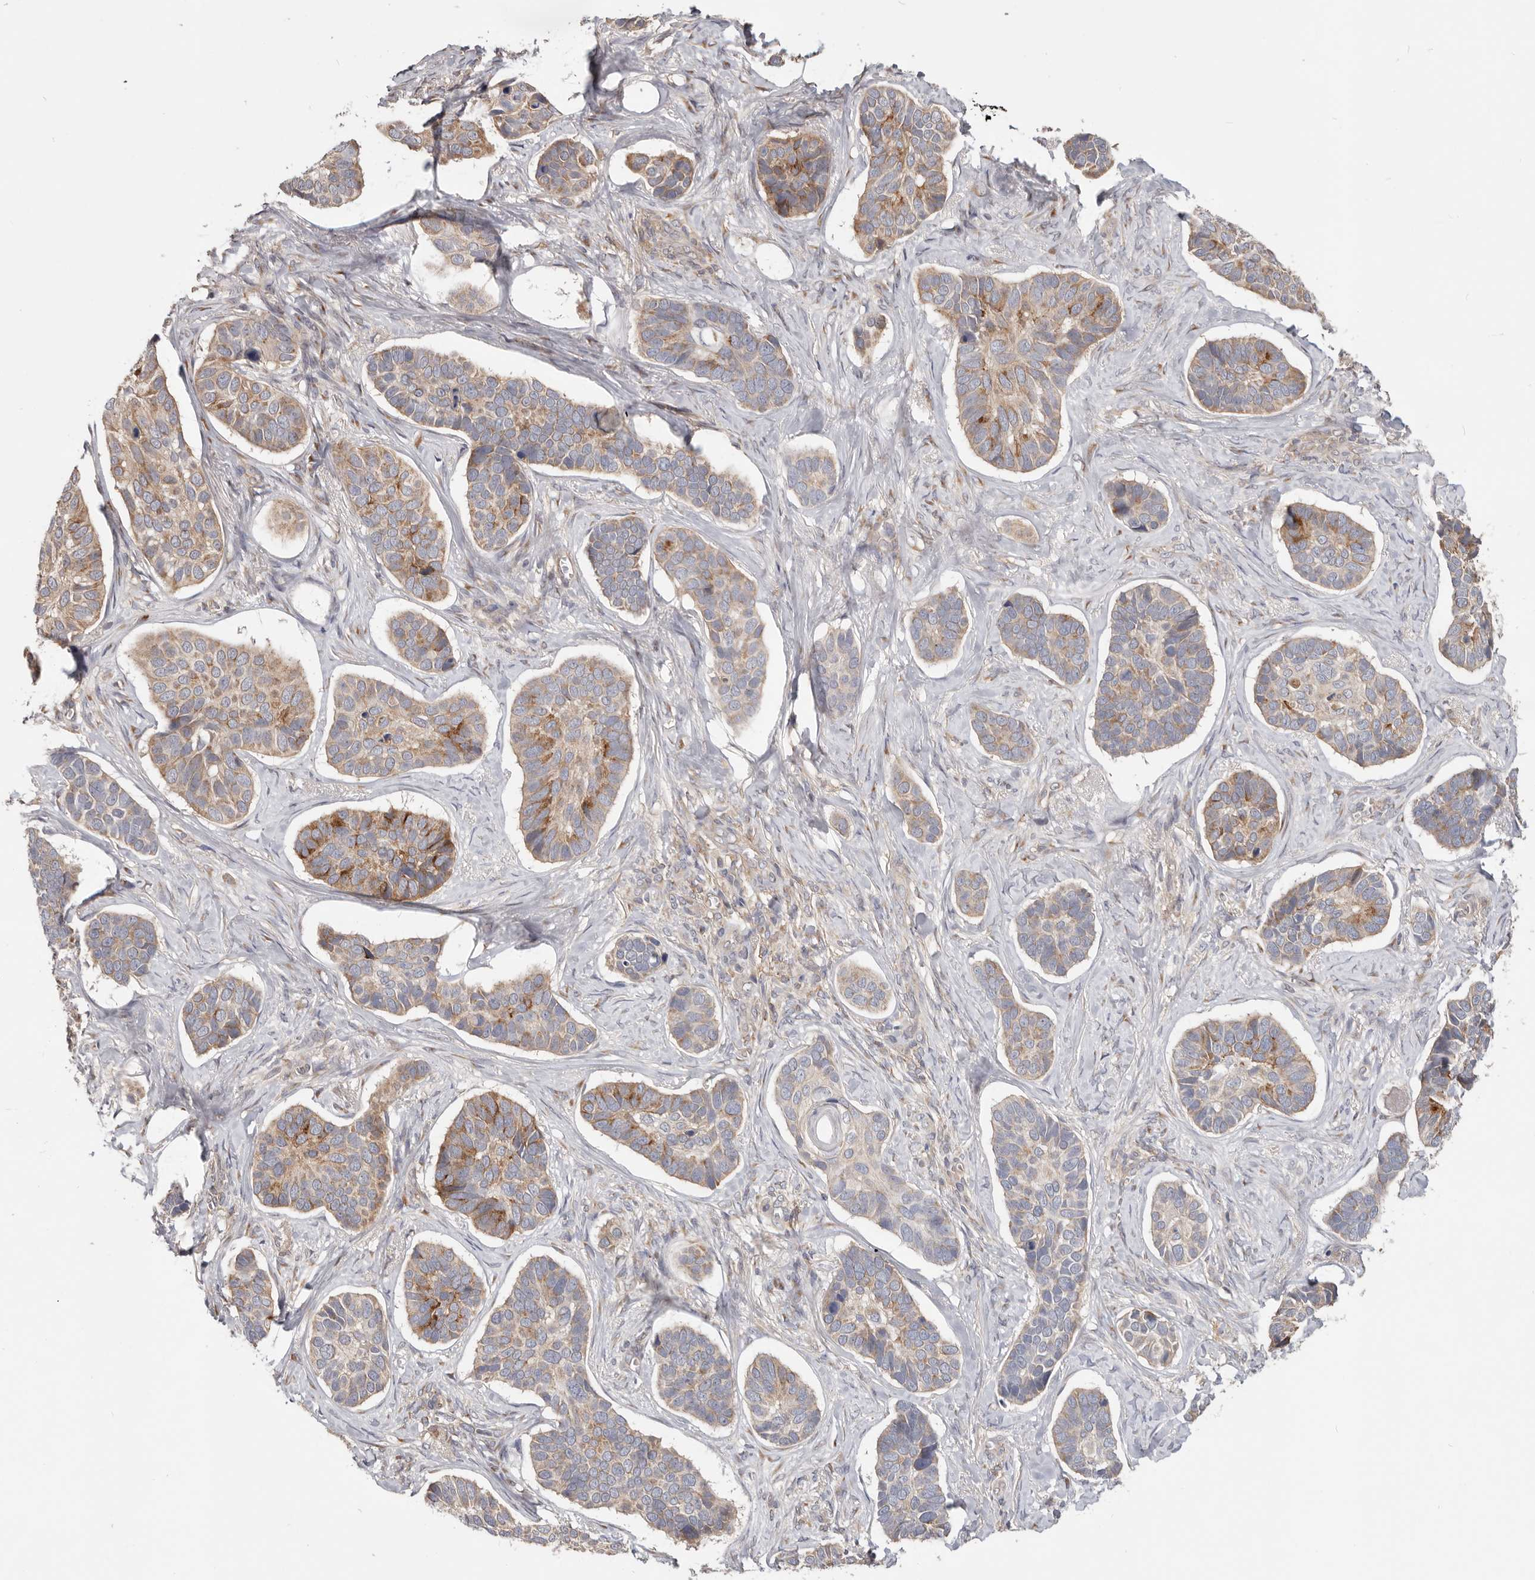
{"staining": {"intensity": "moderate", "quantity": ">75%", "location": "cytoplasmic/membranous"}, "tissue": "skin cancer", "cell_type": "Tumor cells", "image_type": "cancer", "snomed": [{"axis": "morphology", "description": "Basal cell carcinoma"}, {"axis": "topography", "description": "Skin"}], "caption": "Protein analysis of basal cell carcinoma (skin) tissue shows moderate cytoplasmic/membranous positivity in about >75% of tumor cells.", "gene": "LRP6", "patient": {"sex": "male", "age": 62}}